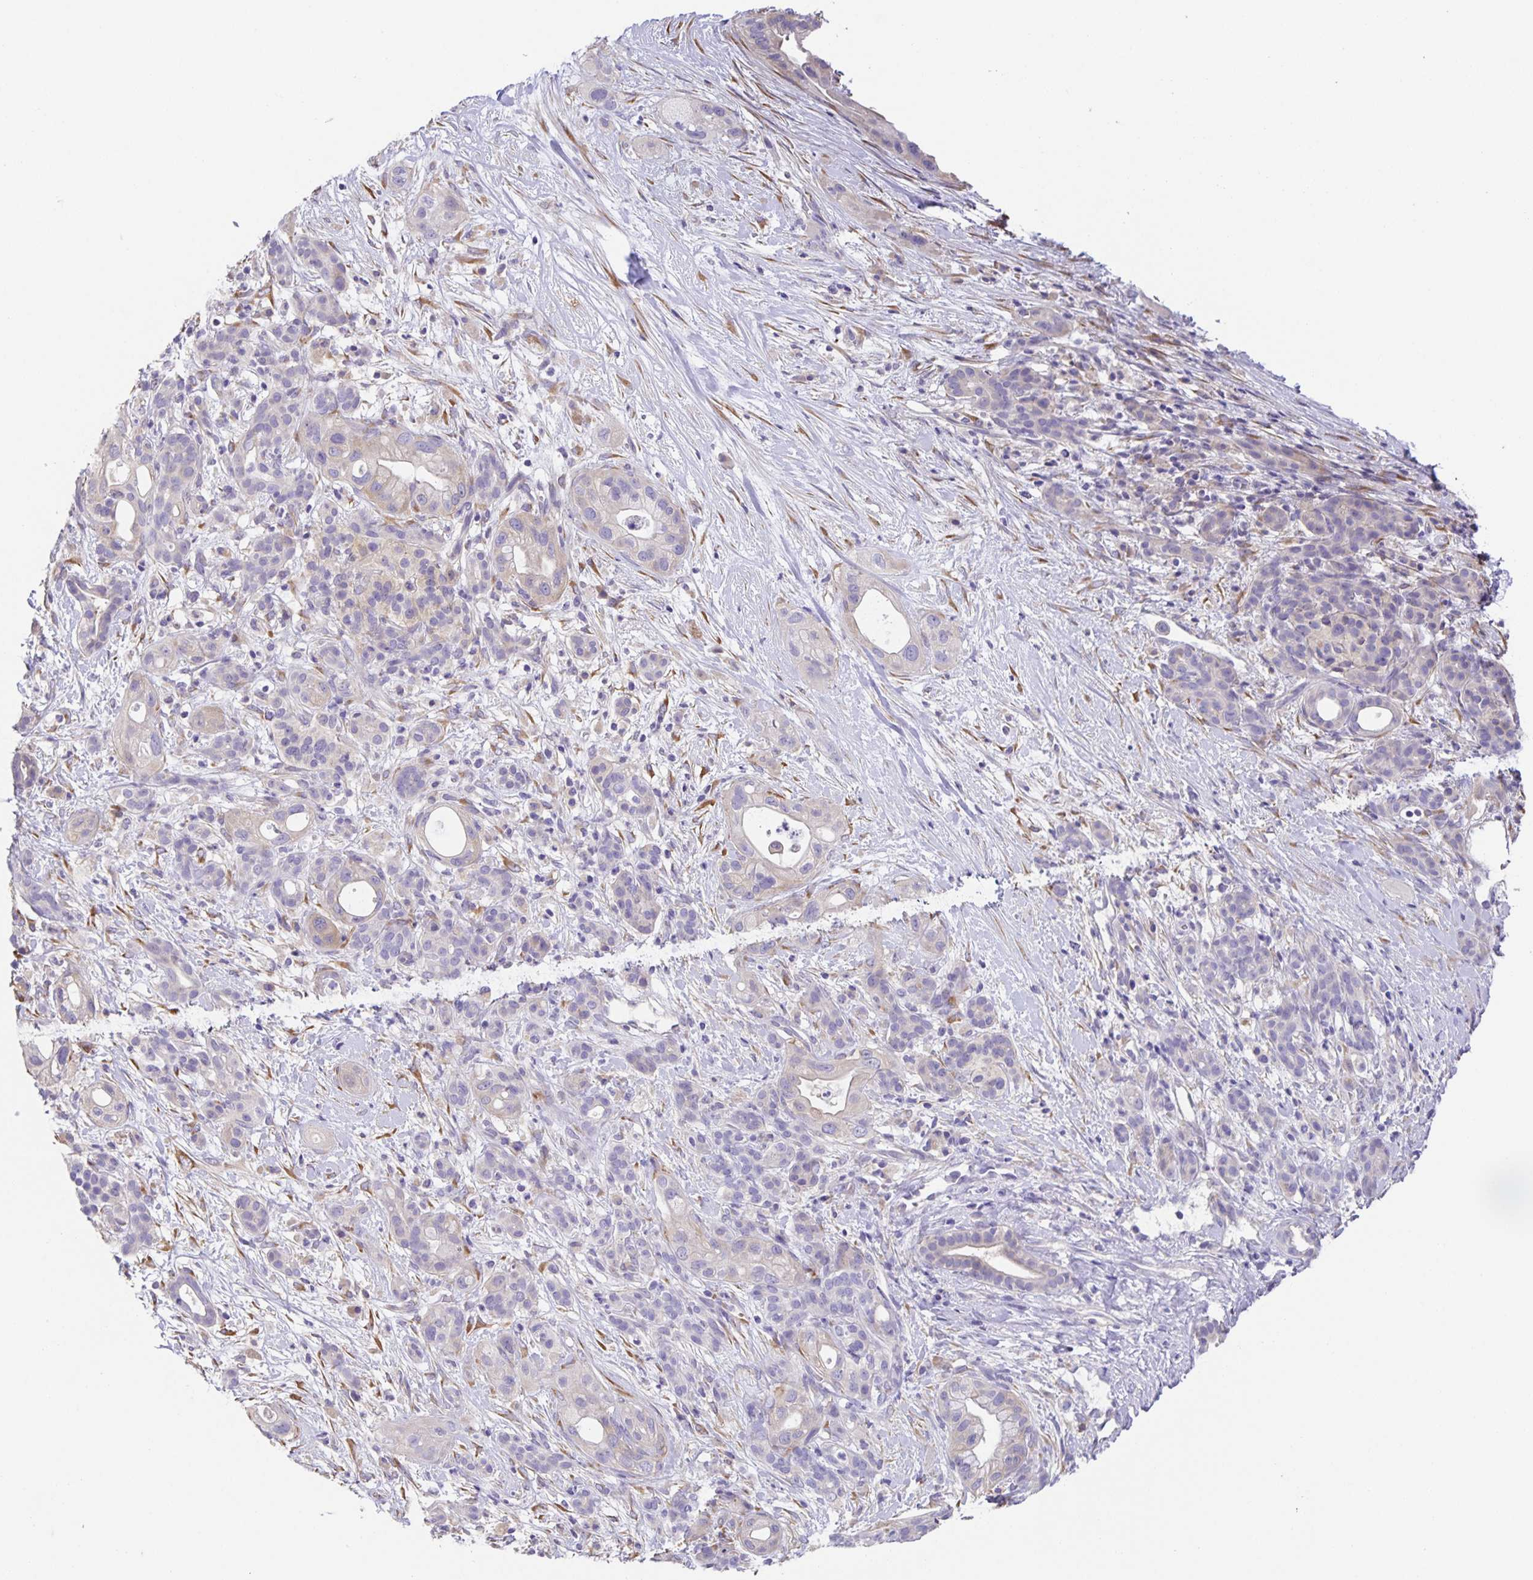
{"staining": {"intensity": "negative", "quantity": "none", "location": "none"}, "tissue": "pancreatic cancer", "cell_type": "Tumor cells", "image_type": "cancer", "snomed": [{"axis": "morphology", "description": "Adenocarcinoma, NOS"}, {"axis": "topography", "description": "Pancreas"}], "caption": "A high-resolution micrograph shows immunohistochemistry (IHC) staining of pancreatic cancer, which demonstrates no significant positivity in tumor cells.", "gene": "PRR36", "patient": {"sex": "male", "age": 44}}